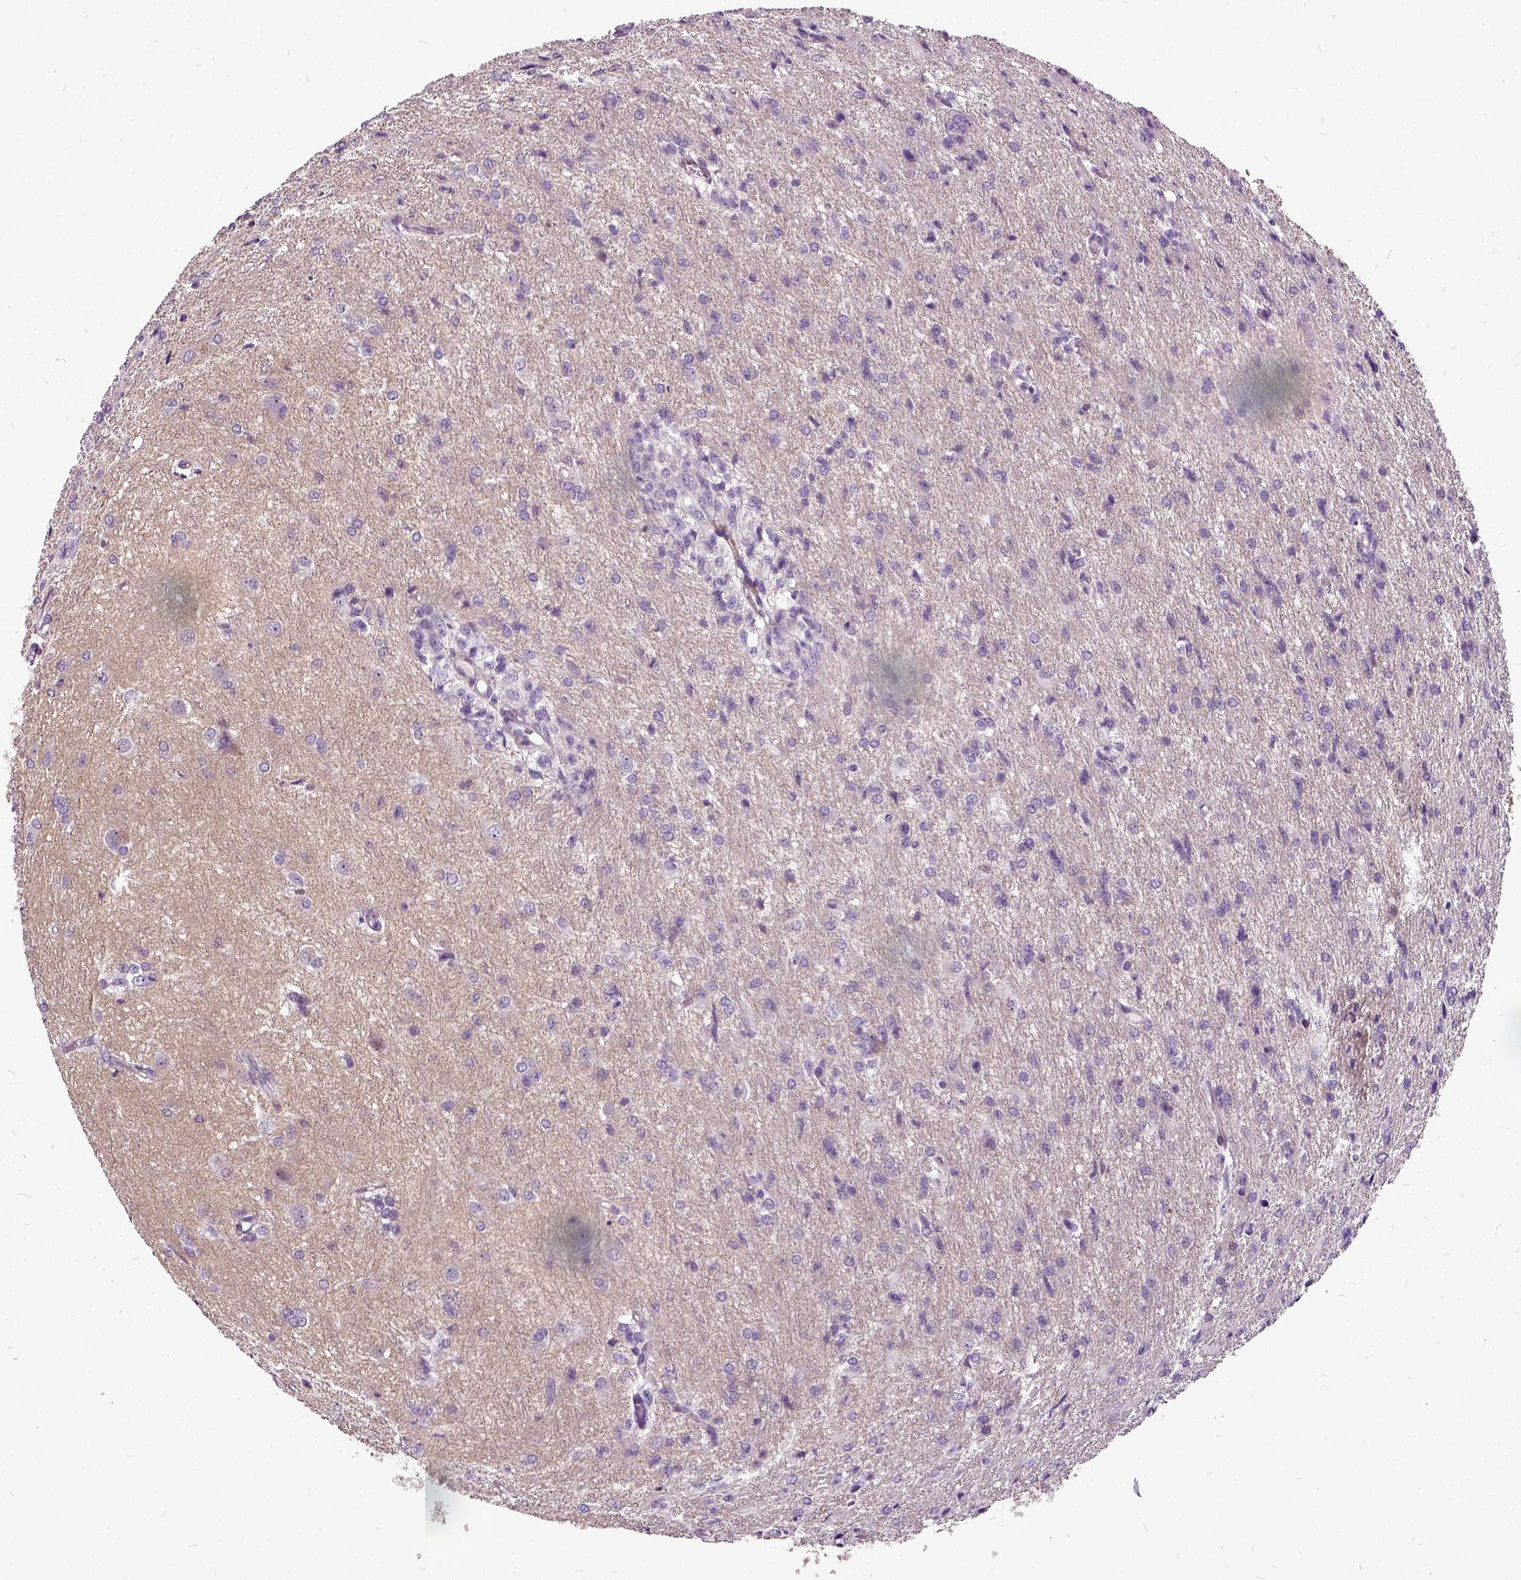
{"staining": {"intensity": "negative", "quantity": "none", "location": "none"}, "tissue": "glioma", "cell_type": "Tumor cells", "image_type": "cancer", "snomed": [{"axis": "morphology", "description": "Glioma, malignant, High grade"}, {"axis": "topography", "description": "Brain"}], "caption": "IHC histopathology image of high-grade glioma (malignant) stained for a protein (brown), which demonstrates no positivity in tumor cells.", "gene": "ILRUN", "patient": {"sex": "male", "age": 68}}